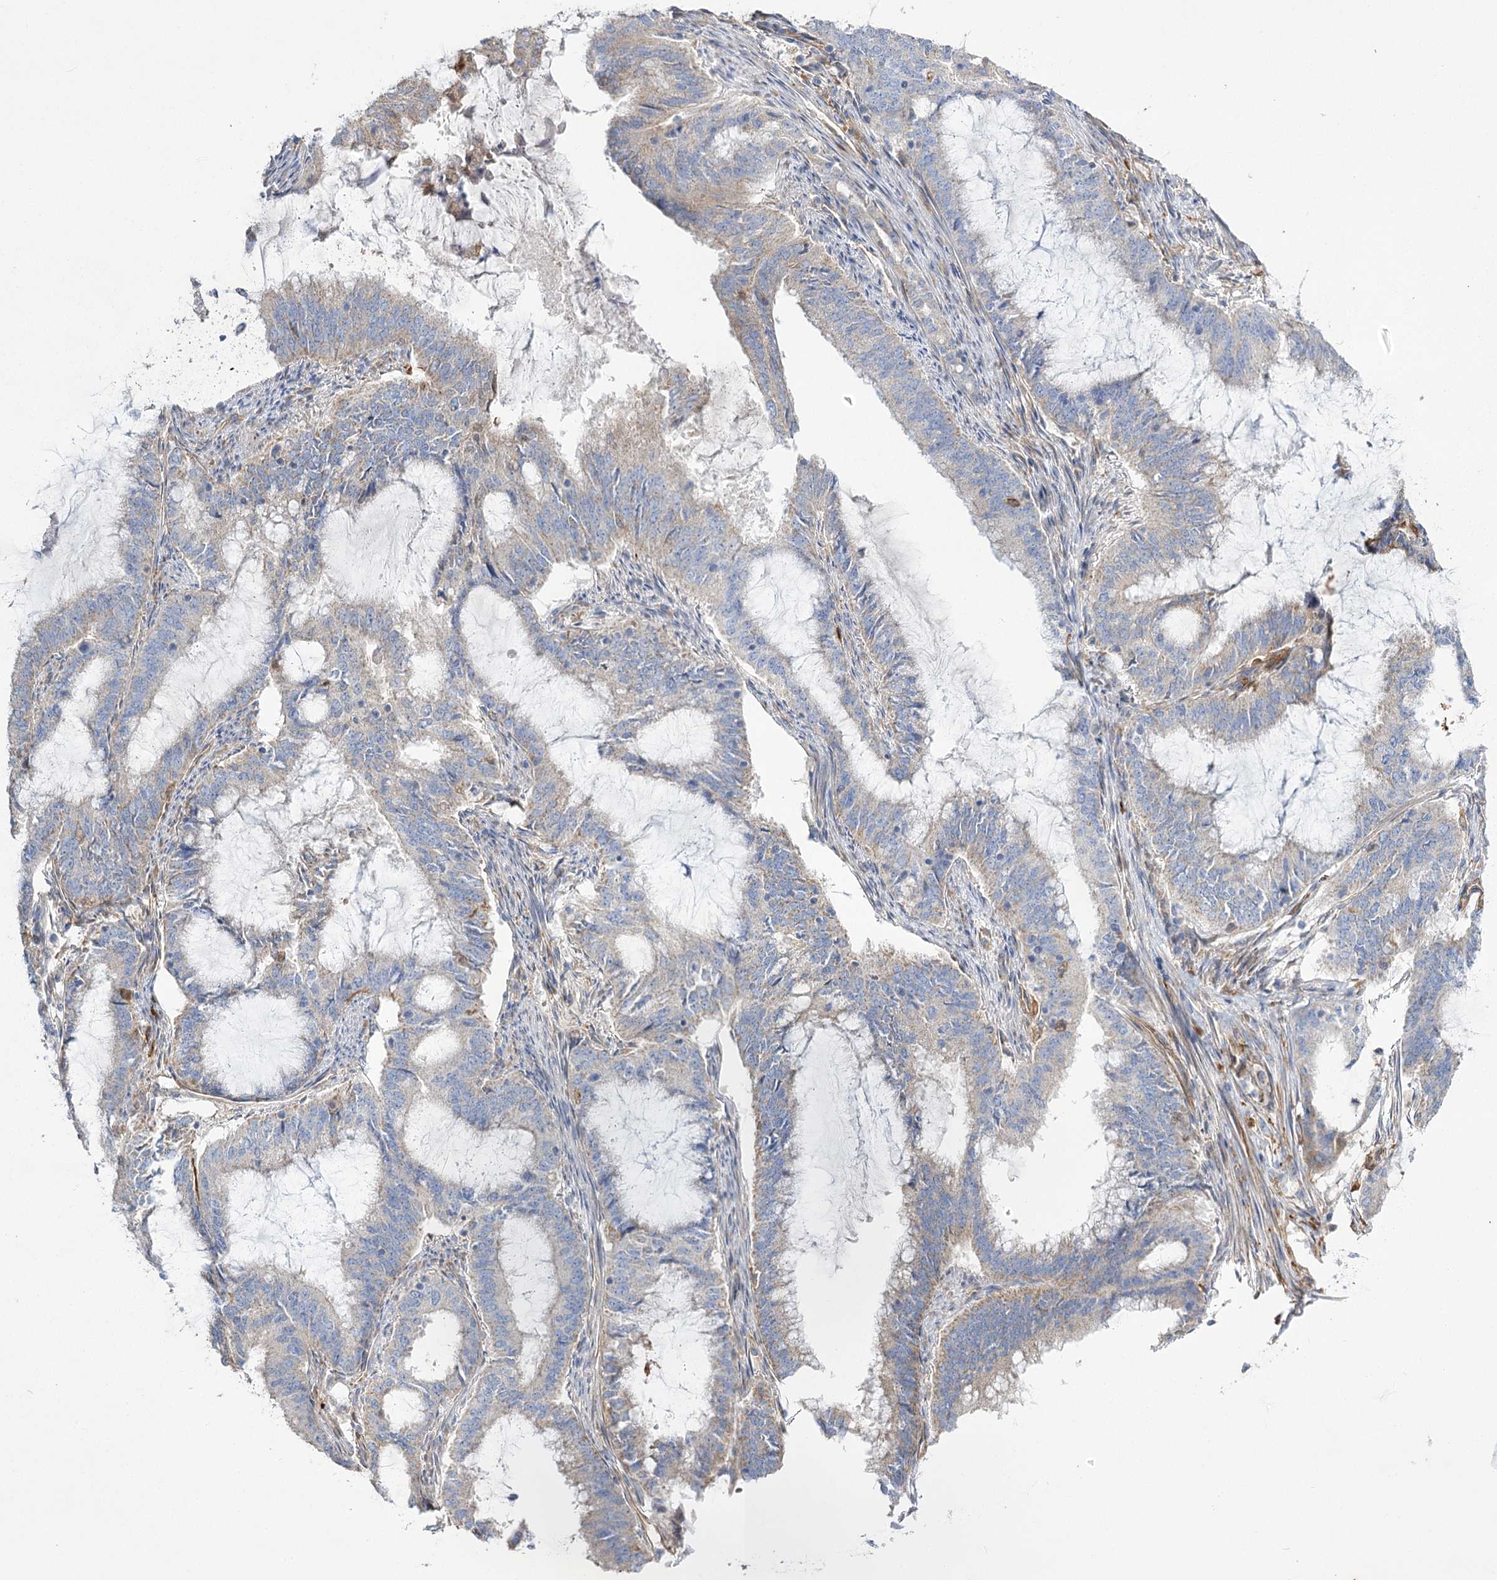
{"staining": {"intensity": "weak", "quantity": "<25%", "location": "cytoplasmic/membranous"}, "tissue": "endometrial cancer", "cell_type": "Tumor cells", "image_type": "cancer", "snomed": [{"axis": "morphology", "description": "Adenocarcinoma, NOS"}, {"axis": "topography", "description": "Endometrium"}], "caption": "Protein analysis of endometrial adenocarcinoma demonstrates no significant expression in tumor cells.", "gene": "RMDN2", "patient": {"sex": "female", "age": 51}}